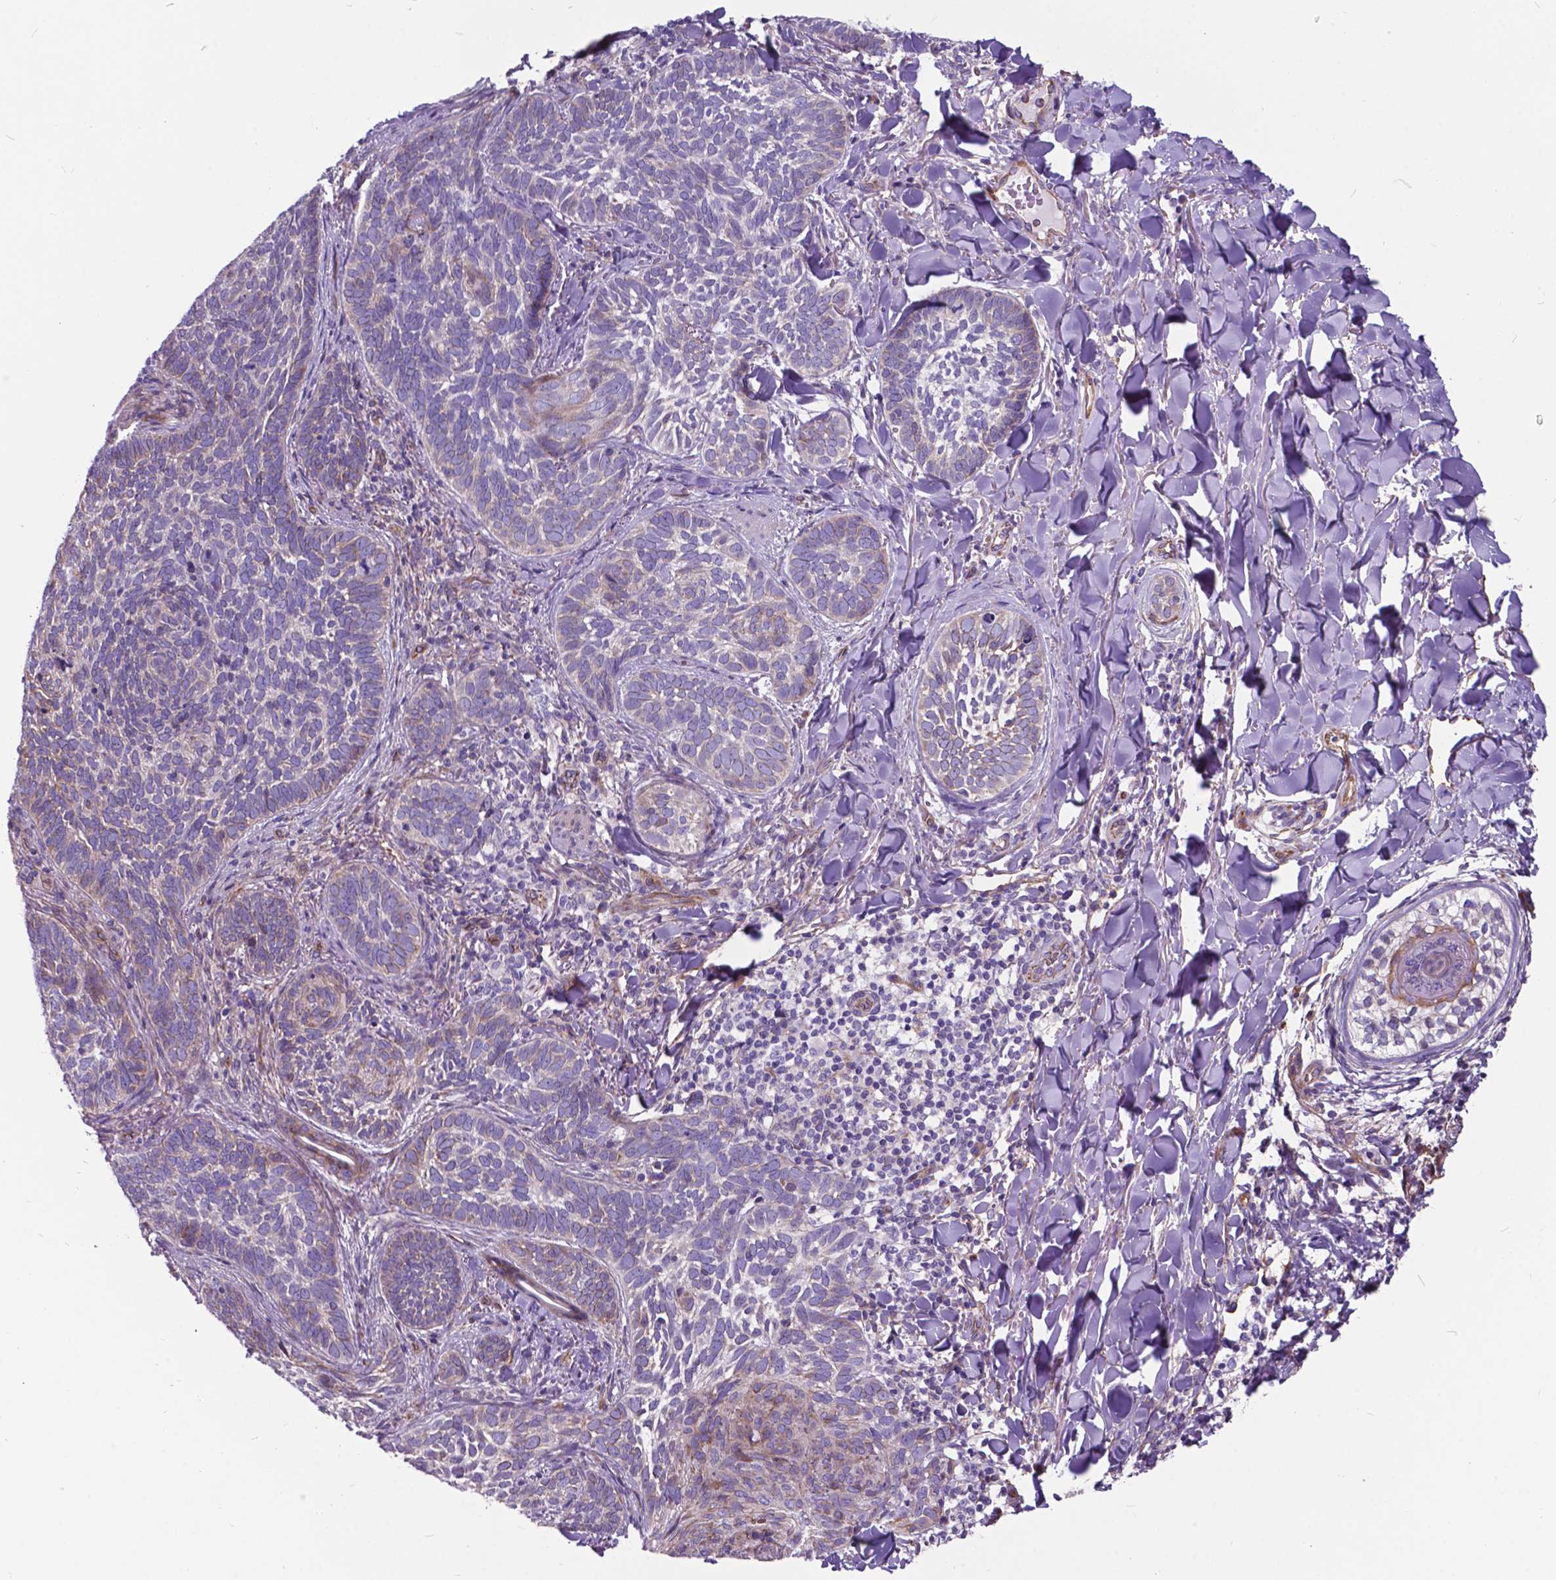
{"staining": {"intensity": "negative", "quantity": "none", "location": "none"}, "tissue": "skin cancer", "cell_type": "Tumor cells", "image_type": "cancer", "snomed": [{"axis": "morphology", "description": "Normal tissue, NOS"}, {"axis": "morphology", "description": "Basal cell carcinoma"}, {"axis": "topography", "description": "Skin"}], "caption": "This is an IHC micrograph of human basal cell carcinoma (skin). There is no positivity in tumor cells.", "gene": "FLT4", "patient": {"sex": "male", "age": 46}}